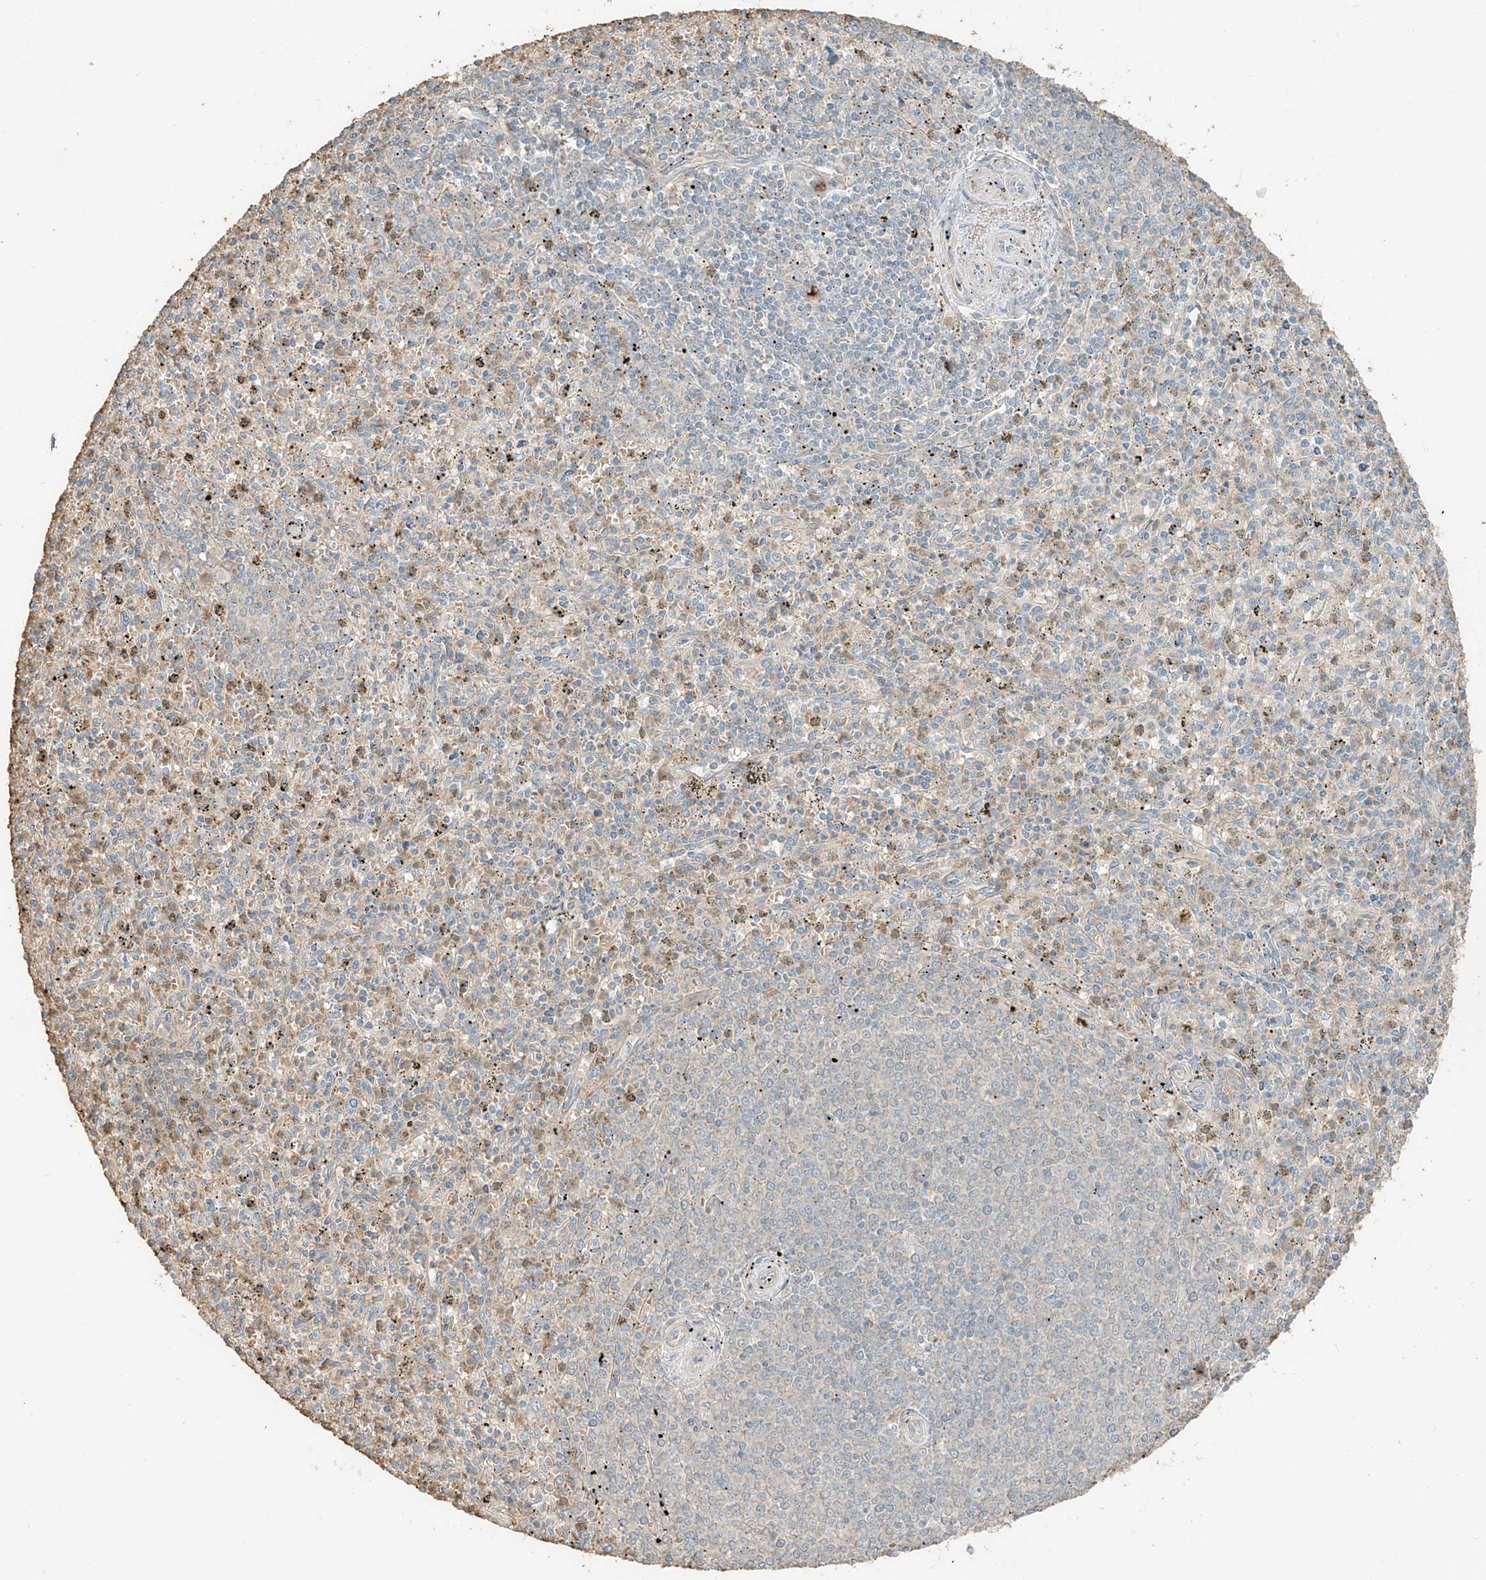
{"staining": {"intensity": "negative", "quantity": "none", "location": "none"}, "tissue": "spleen", "cell_type": "Cells in red pulp", "image_type": "normal", "snomed": [{"axis": "morphology", "description": "Normal tissue, NOS"}, {"axis": "topography", "description": "Spleen"}], "caption": "High power microscopy photomicrograph of an immunohistochemistry micrograph of benign spleen, revealing no significant expression in cells in red pulp. (Immunohistochemistry, brightfield microscopy, high magnification).", "gene": "RFTN2", "patient": {"sex": "male", "age": 72}}